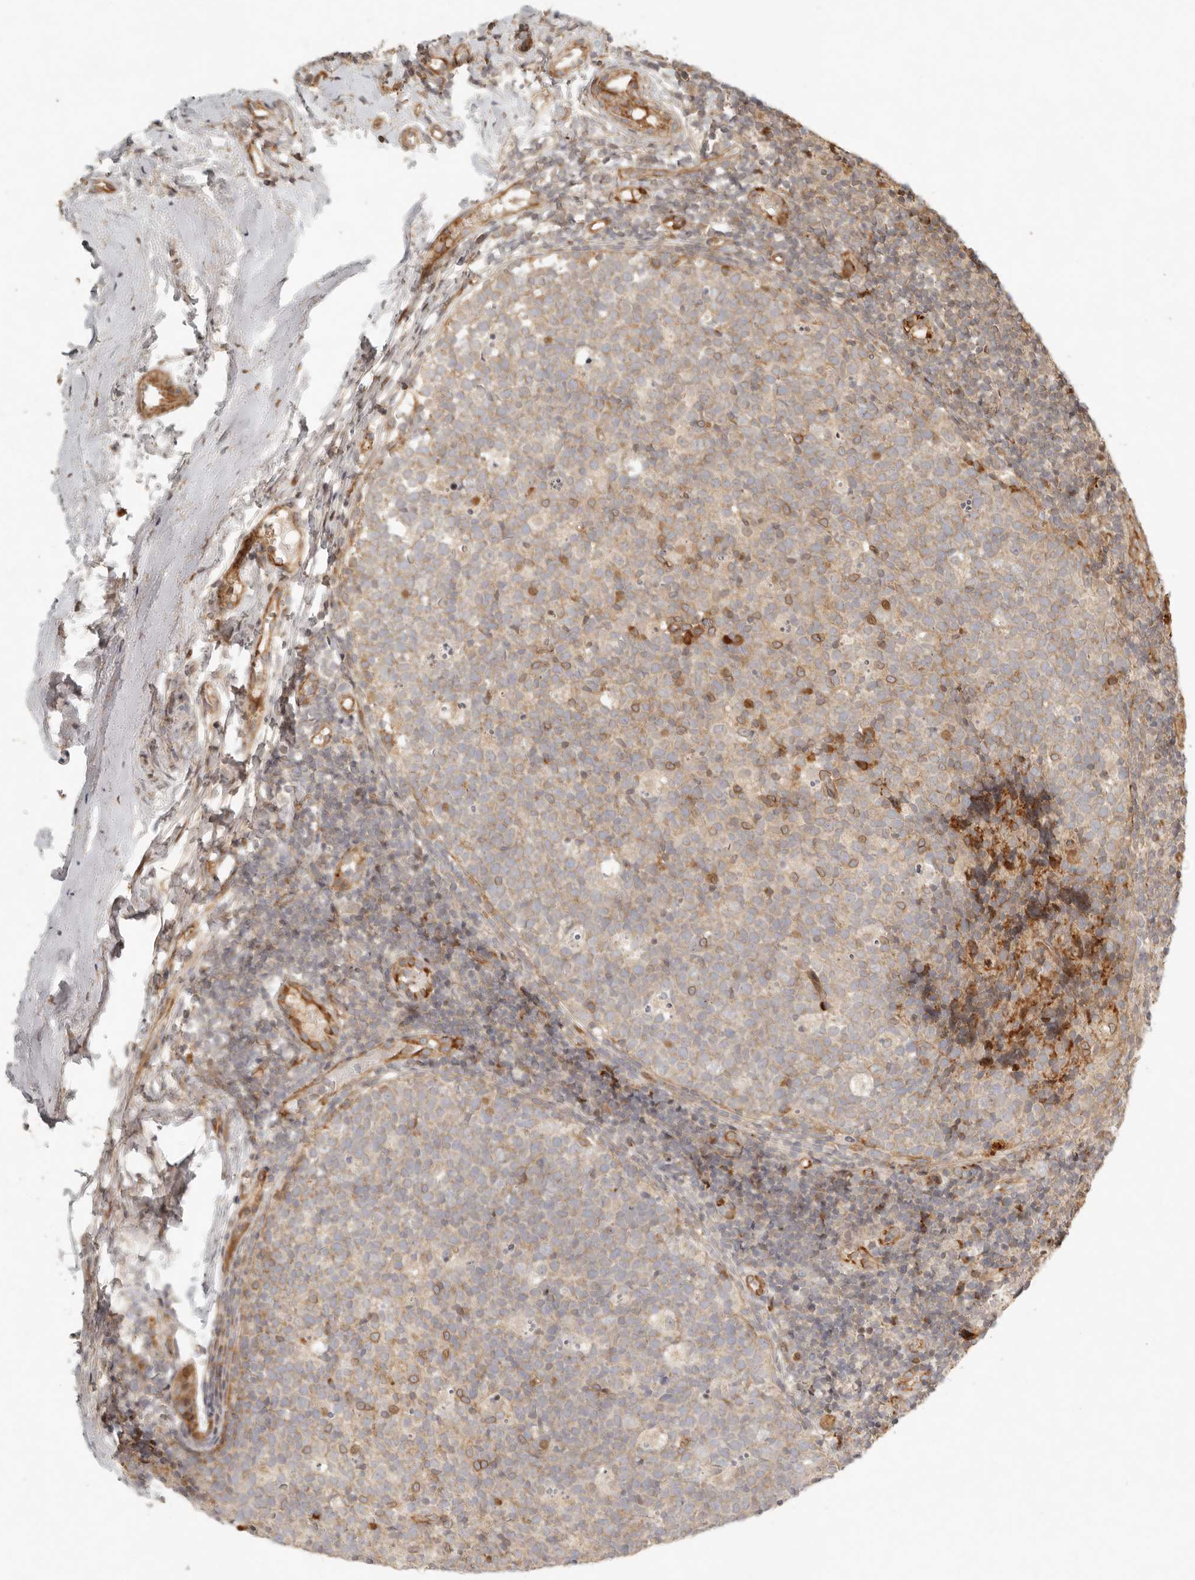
{"staining": {"intensity": "moderate", "quantity": "<25%", "location": "cytoplasmic/membranous"}, "tissue": "tonsil", "cell_type": "Germinal center cells", "image_type": "normal", "snomed": [{"axis": "morphology", "description": "Normal tissue, NOS"}, {"axis": "topography", "description": "Tonsil"}], "caption": "An immunohistochemistry micrograph of normal tissue is shown. Protein staining in brown shows moderate cytoplasmic/membranous positivity in tonsil within germinal center cells. (DAB IHC with brightfield microscopy, high magnification).", "gene": "KLHL38", "patient": {"sex": "female", "age": 19}}